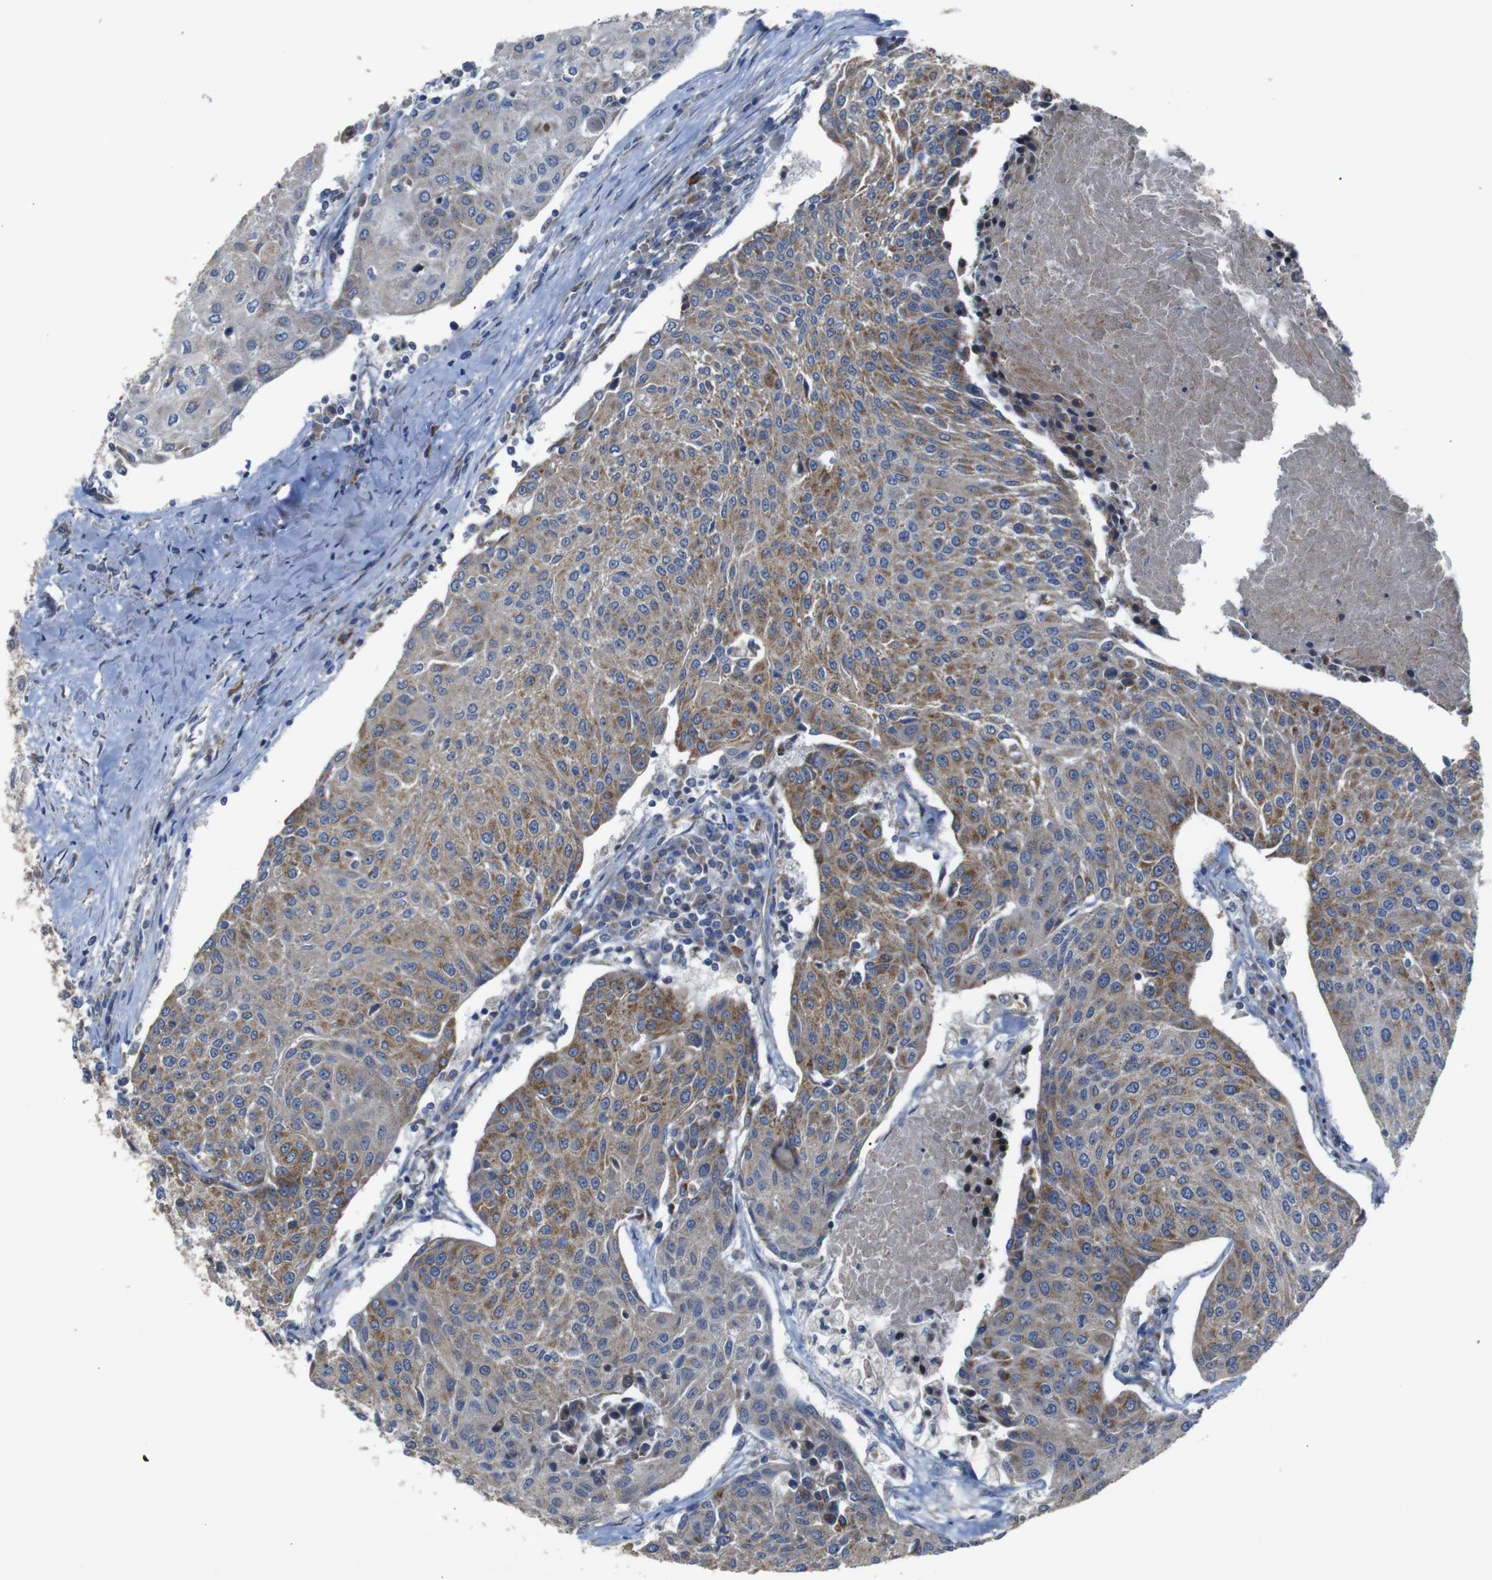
{"staining": {"intensity": "moderate", "quantity": ">75%", "location": "cytoplasmic/membranous"}, "tissue": "urothelial cancer", "cell_type": "Tumor cells", "image_type": "cancer", "snomed": [{"axis": "morphology", "description": "Urothelial carcinoma, High grade"}, {"axis": "topography", "description": "Urinary bladder"}], "caption": "This photomicrograph reveals IHC staining of human urothelial cancer, with medium moderate cytoplasmic/membranous staining in approximately >75% of tumor cells.", "gene": "CHST10", "patient": {"sex": "female", "age": 85}}